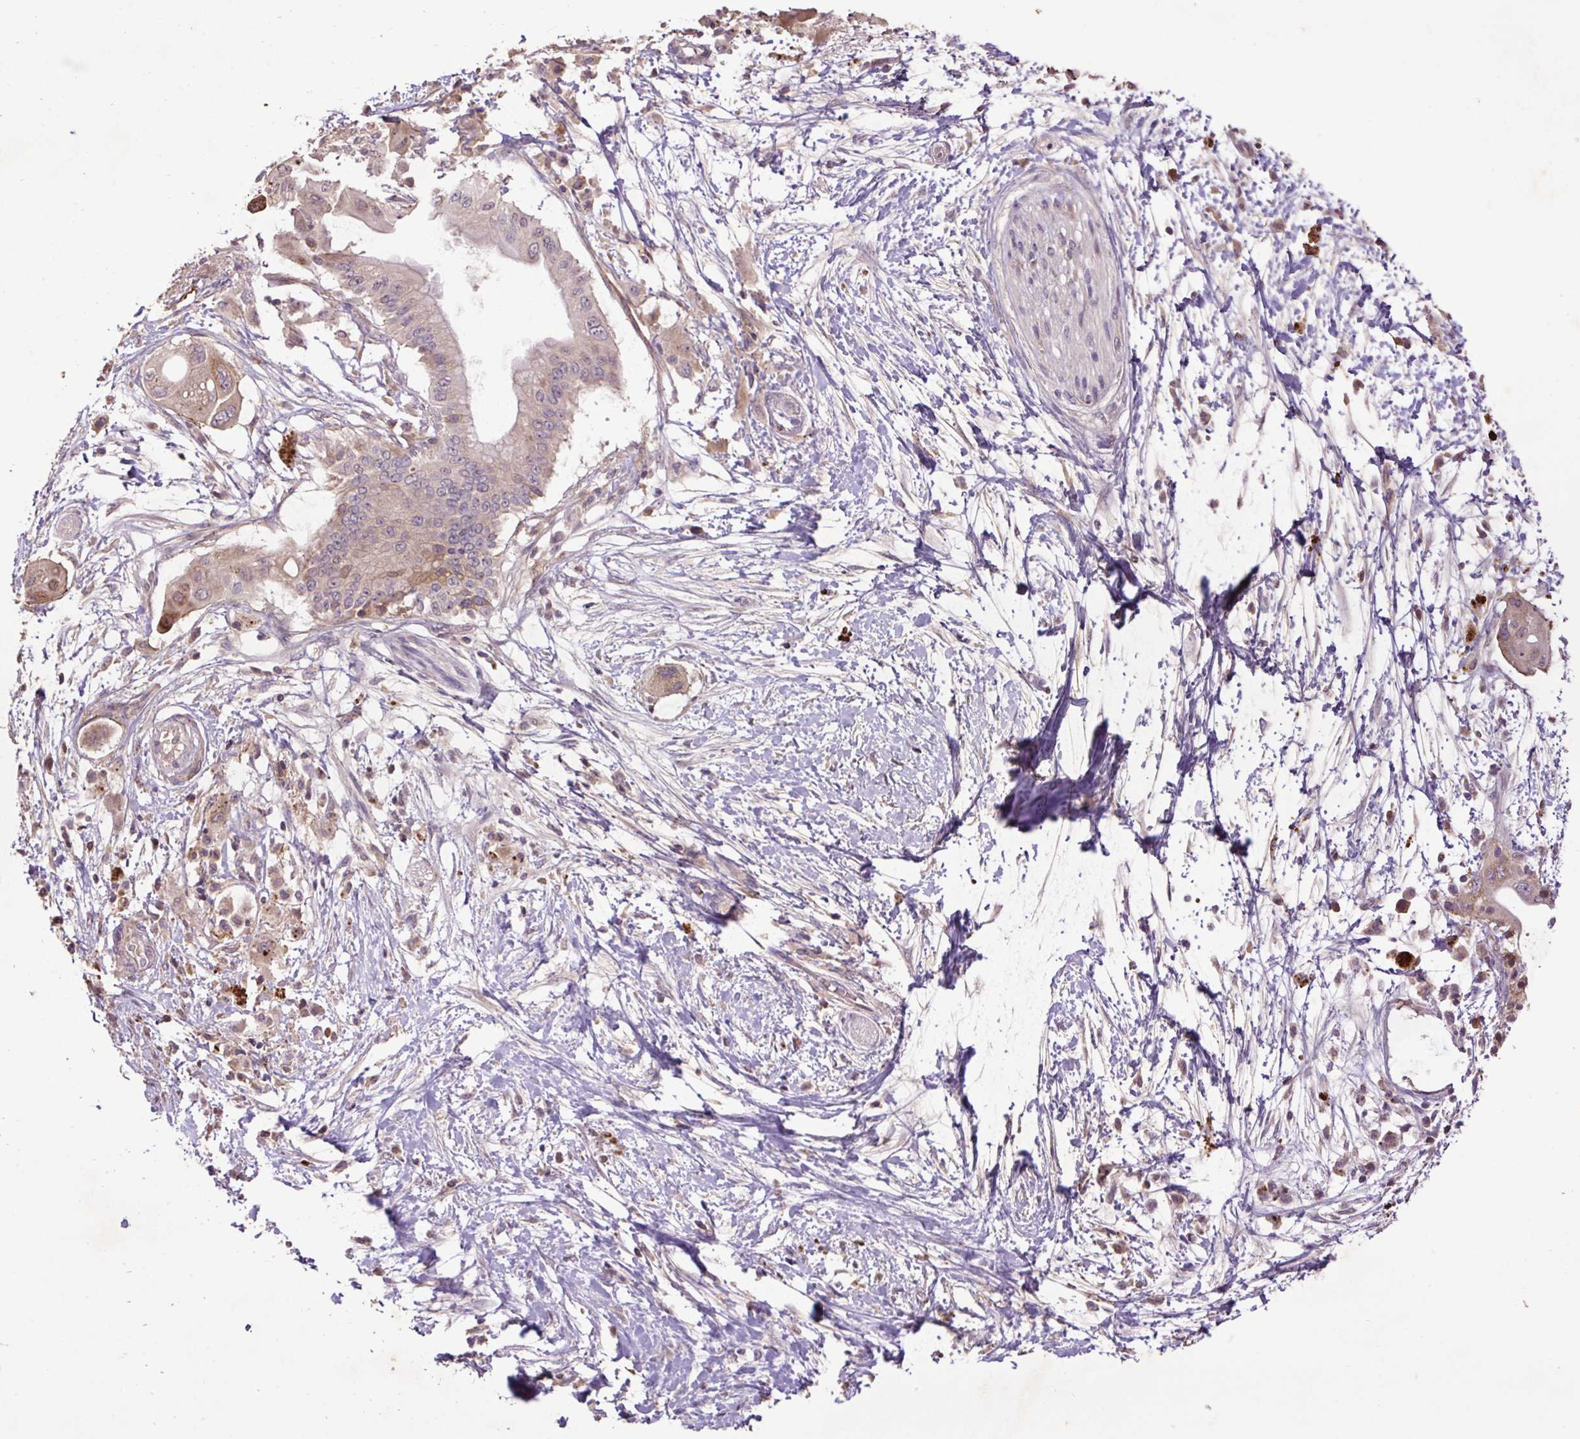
{"staining": {"intensity": "weak", "quantity": "25%-75%", "location": "cytoplasmic/membranous"}, "tissue": "pancreatic cancer", "cell_type": "Tumor cells", "image_type": "cancer", "snomed": [{"axis": "morphology", "description": "Adenocarcinoma, NOS"}, {"axis": "topography", "description": "Pancreas"}], "caption": "Immunohistochemistry staining of adenocarcinoma (pancreatic), which shows low levels of weak cytoplasmic/membranous expression in about 25%-75% of tumor cells indicating weak cytoplasmic/membranous protein expression. The staining was performed using DAB (brown) for protein detection and nuclei were counterstained in hematoxylin (blue).", "gene": "LRTM2", "patient": {"sex": "male", "age": 68}}